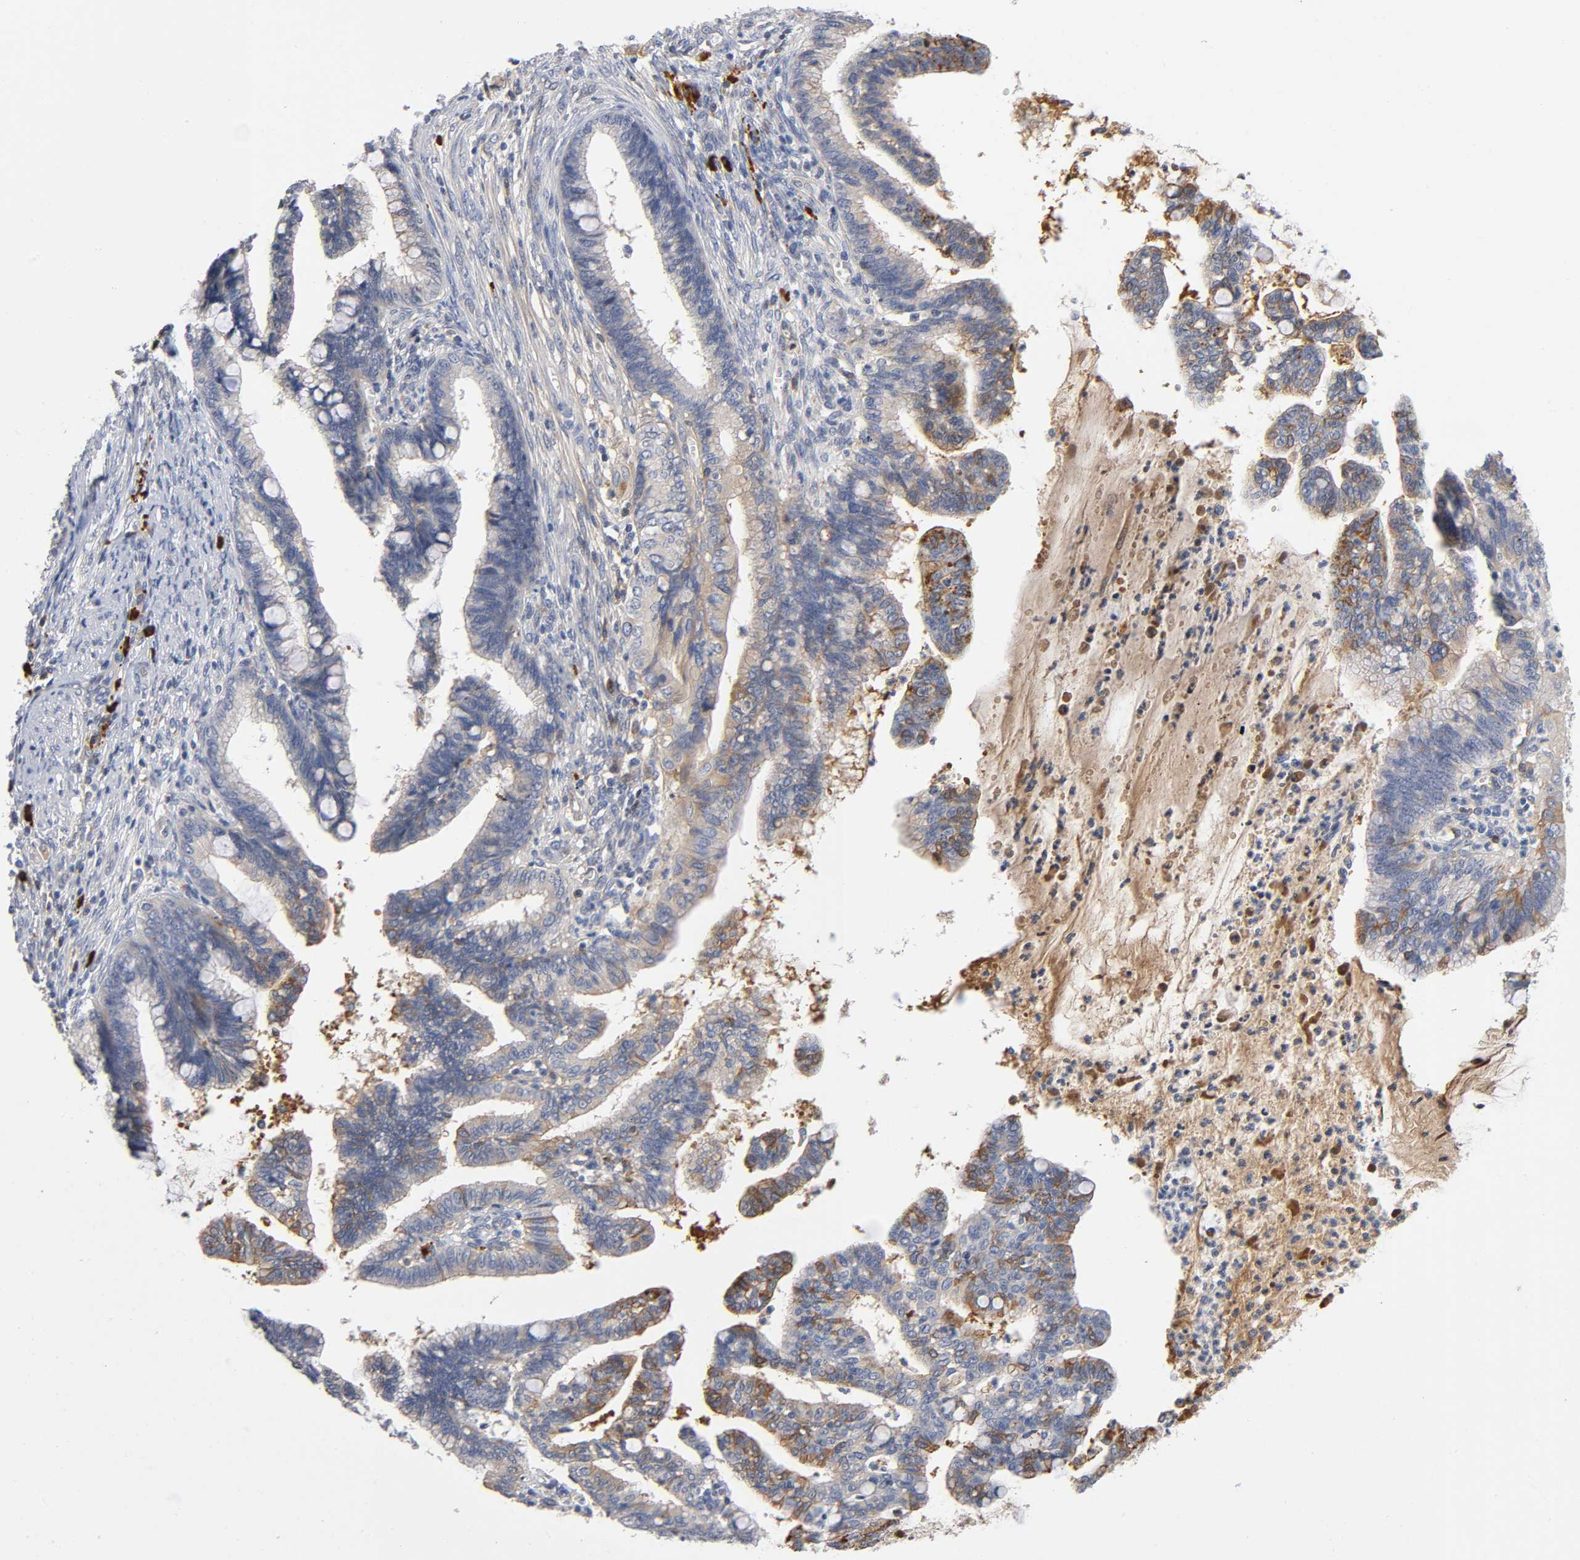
{"staining": {"intensity": "moderate", "quantity": "25%-75%", "location": "cytoplasmic/membranous"}, "tissue": "cervical cancer", "cell_type": "Tumor cells", "image_type": "cancer", "snomed": [{"axis": "morphology", "description": "Adenocarcinoma, NOS"}, {"axis": "topography", "description": "Cervix"}], "caption": "Immunohistochemical staining of human cervical cancer (adenocarcinoma) displays medium levels of moderate cytoplasmic/membranous protein expression in approximately 25%-75% of tumor cells.", "gene": "NOVA1", "patient": {"sex": "female", "age": 36}}